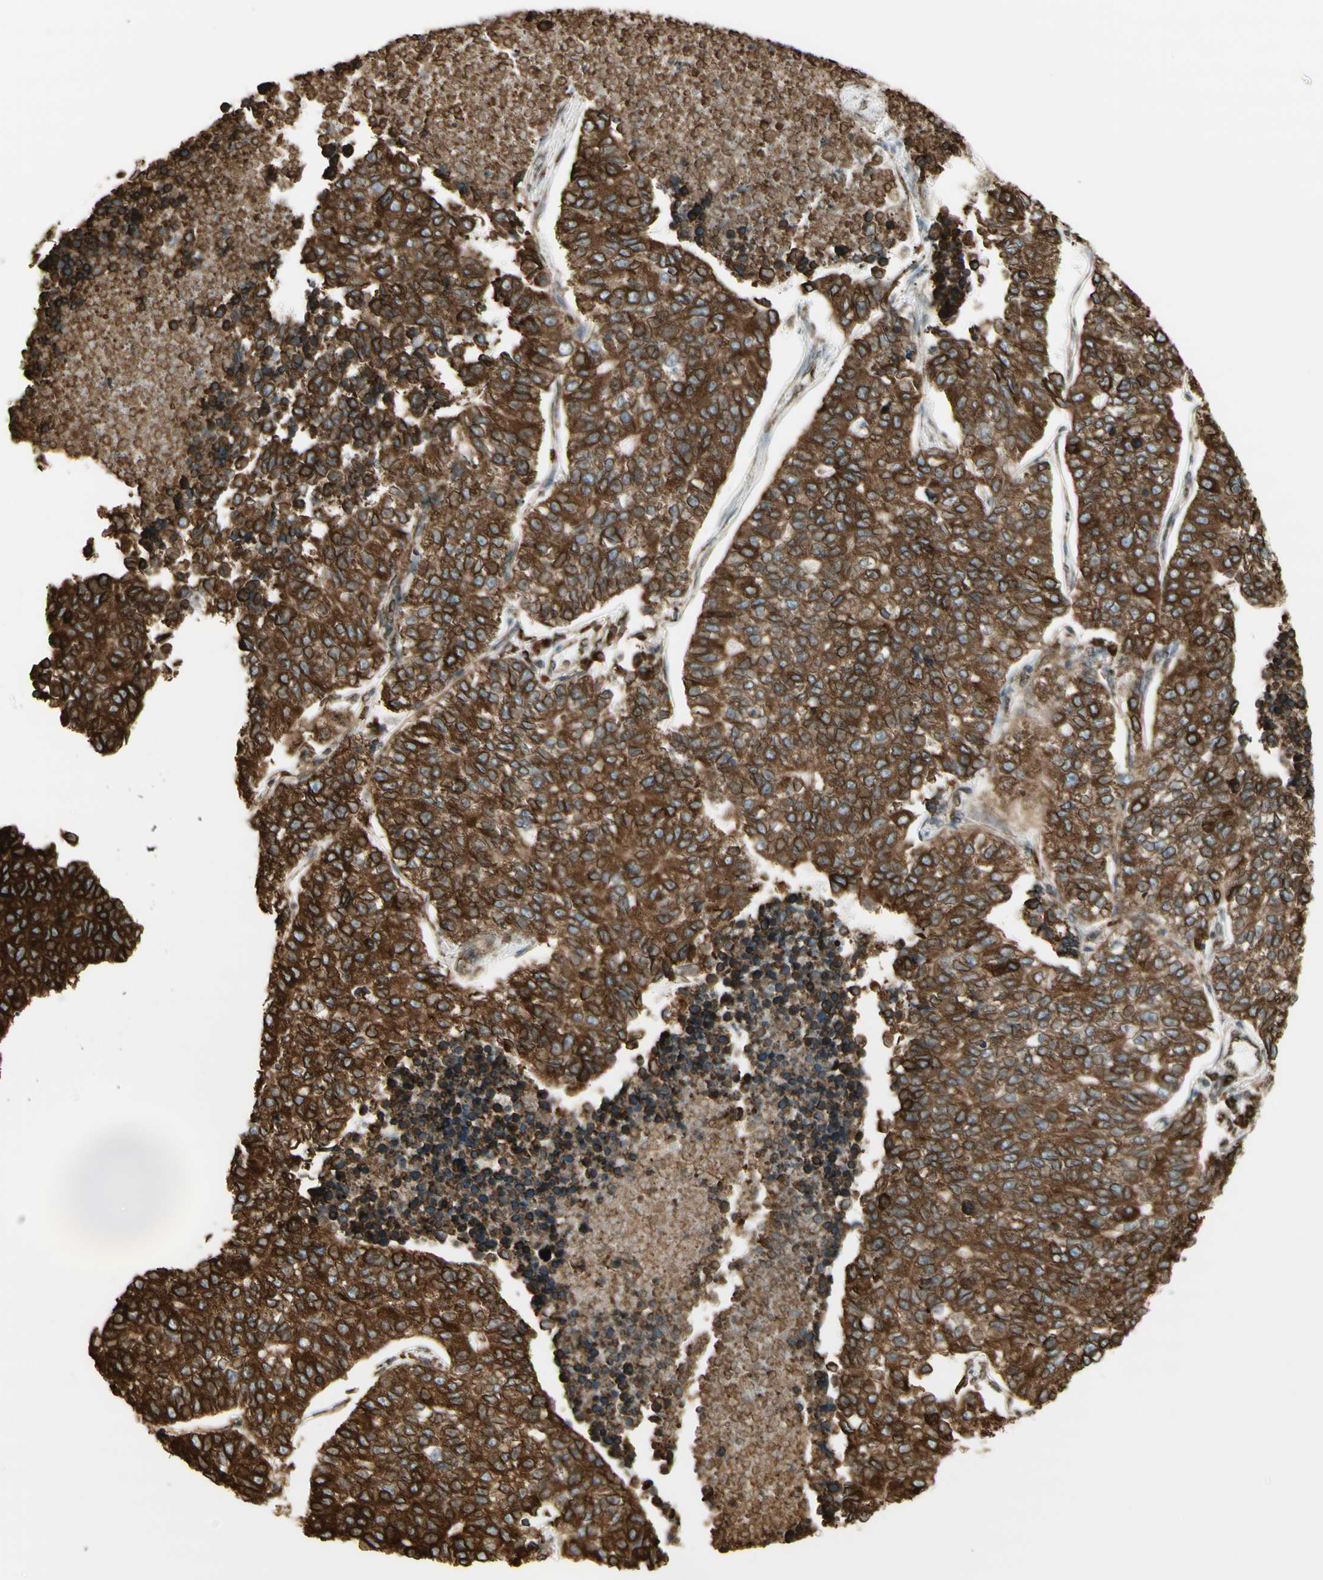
{"staining": {"intensity": "moderate", "quantity": ">75%", "location": "cytoplasmic/membranous"}, "tissue": "lung cancer", "cell_type": "Tumor cells", "image_type": "cancer", "snomed": [{"axis": "morphology", "description": "Adenocarcinoma, NOS"}, {"axis": "topography", "description": "Lung"}], "caption": "Protein expression analysis of lung adenocarcinoma displays moderate cytoplasmic/membranous expression in about >75% of tumor cells.", "gene": "CANX", "patient": {"sex": "male", "age": 49}}